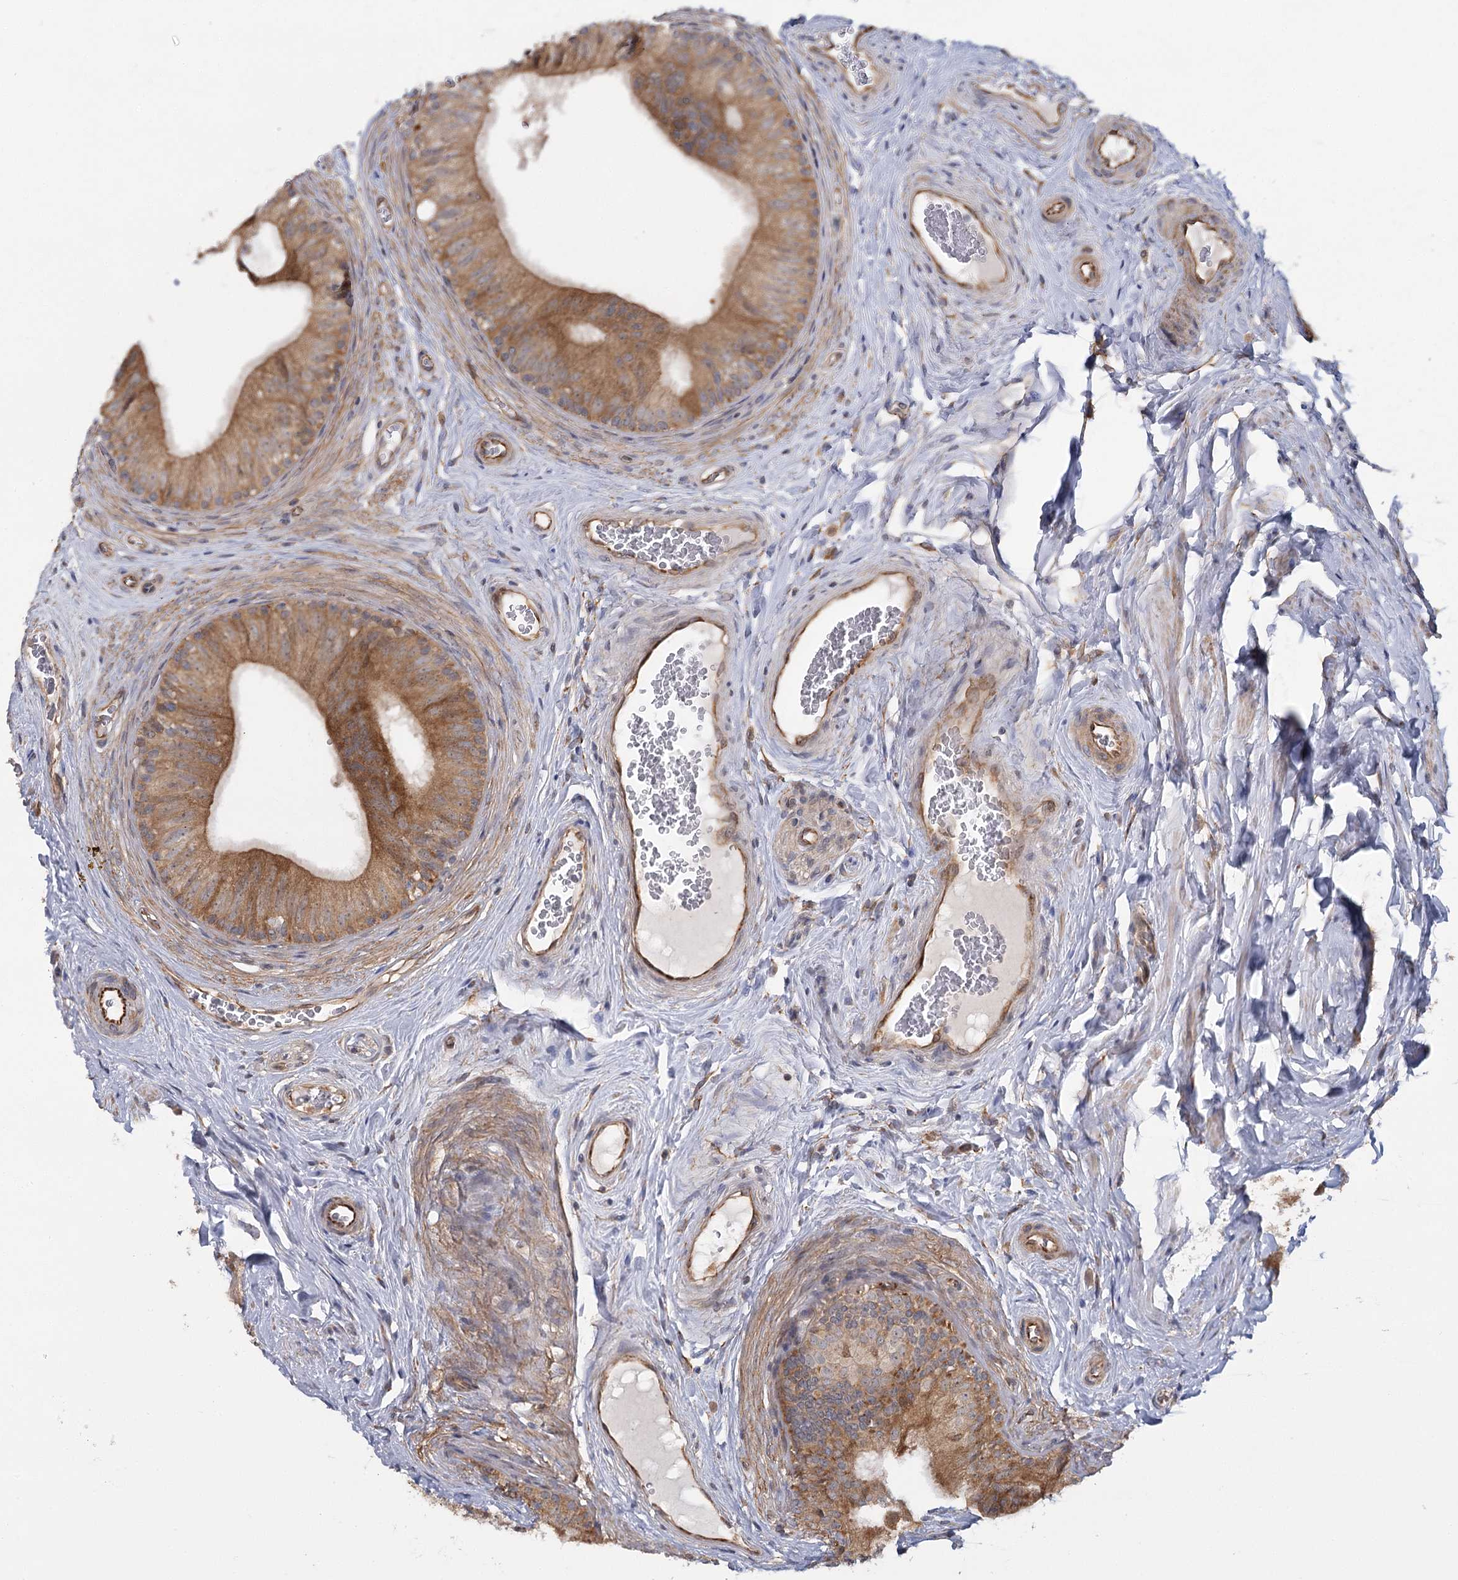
{"staining": {"intensity": "moderate", "quantity": ">75%", "location": "cytoplasmic/membranous"}, "tissue": "epididymis", "cell_type": "Glandular cells", "image_type": "normal", "snomed": [{"axis": "morphology", "description": "Normal tissue, NOS"}, {"axis": "topography", "description": "Epididymis"}], "caption": "Immunohistochemistry of normal epididymis demonstrates medium levels of moderate cytoplasmic/membranous staining in approximately >75% of glandular cells.", "gene": "TBC1D9B", "patient": {"sex": "male", "age": 46}}